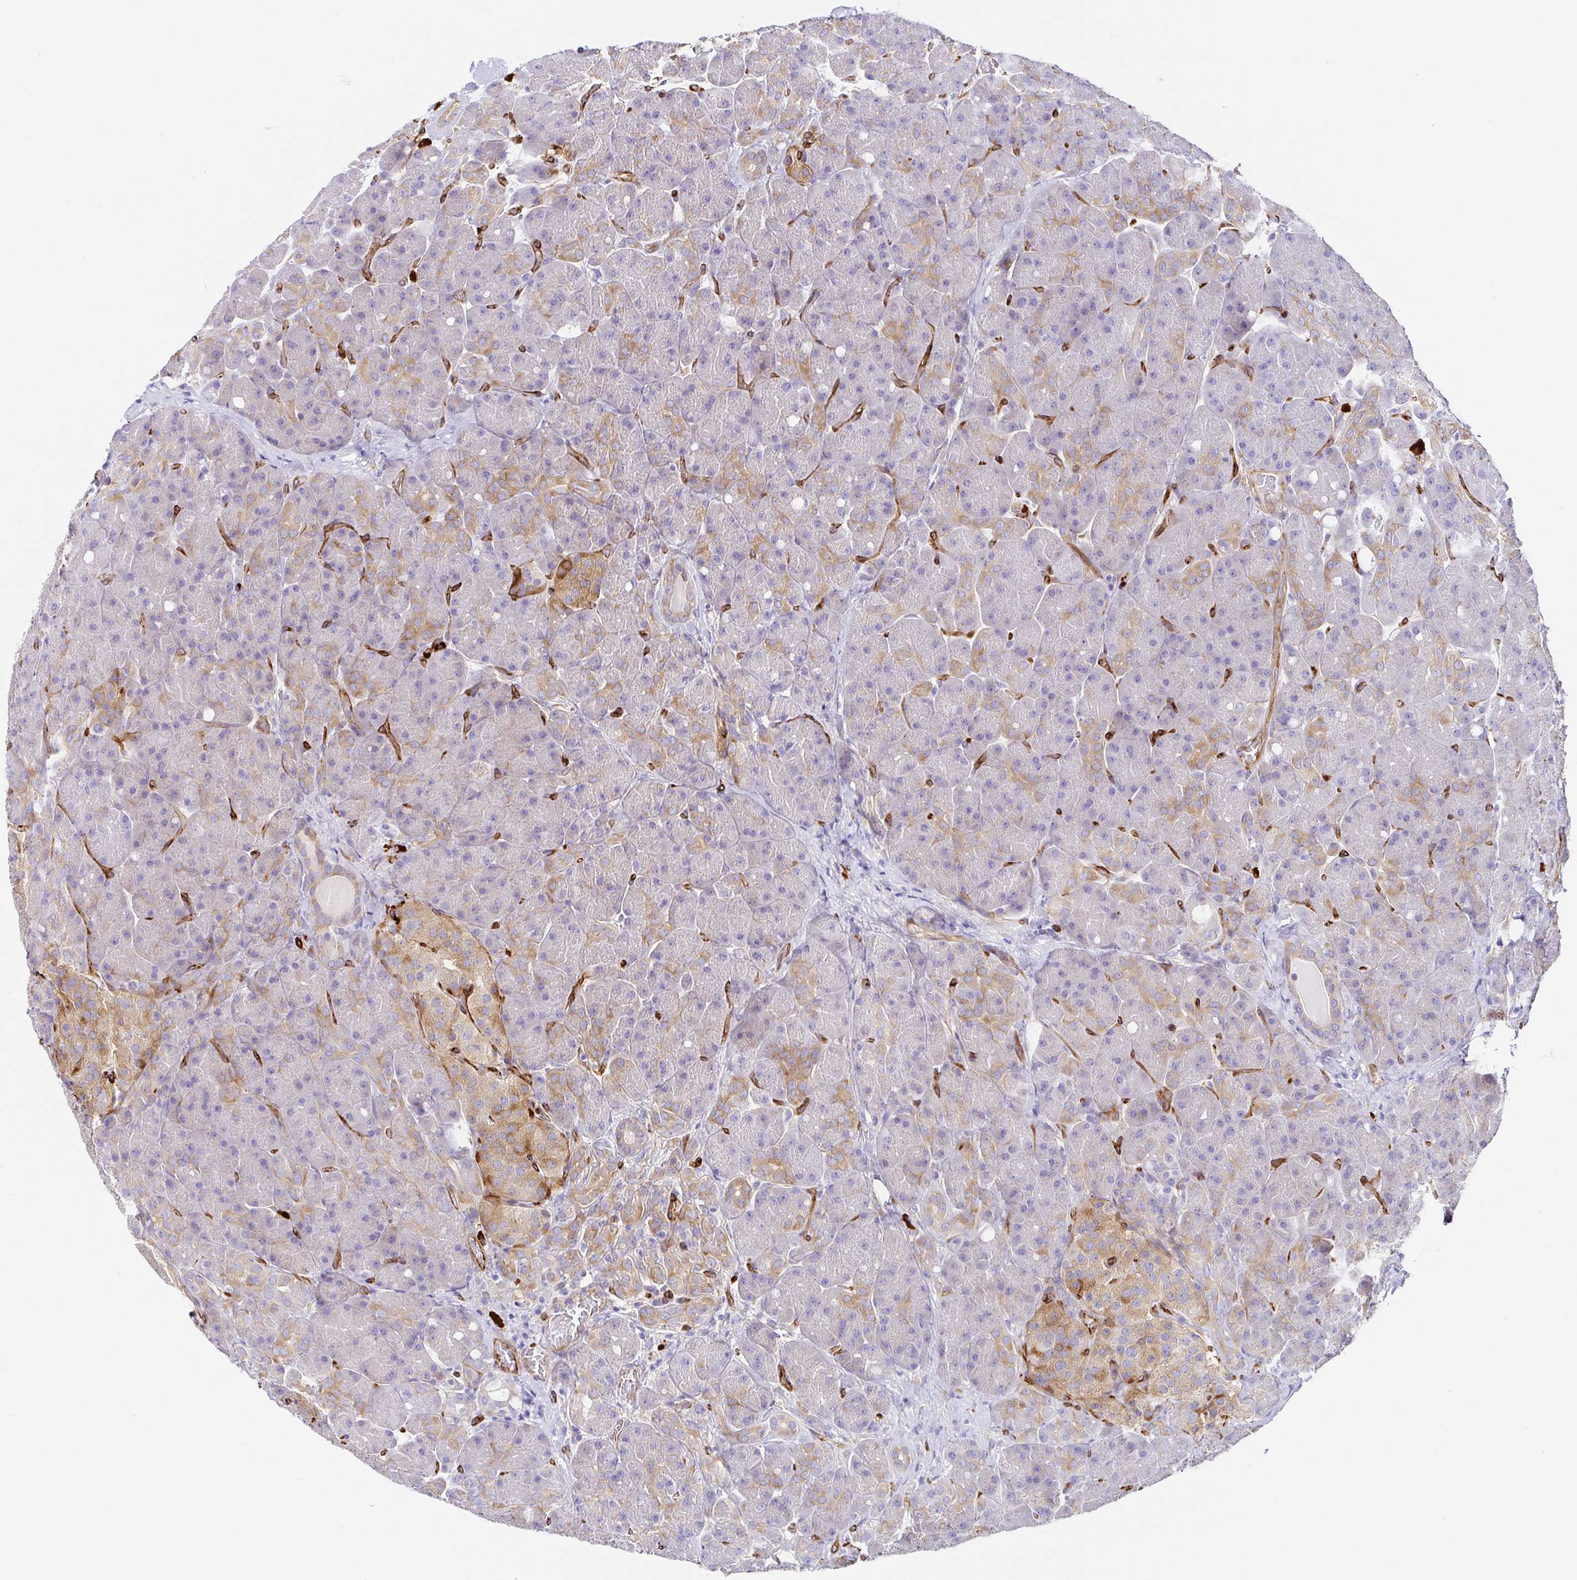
{"staining": {"intensity": "moderate", "quantity": "<25%", "location": "cytoplasmic/membranous"}, "tissue": "pancreas", "cell_type": "Exocrine glandular cells", "image_type": "normal", "snomed": [{"axis": "morphology", "description": "Normal tissue, NOS"}, {"axis": "topography", "description": "Pancreas"}], "caption": "A brown stain labels moderate cytoplasmic/membranous staining of a protein in exocrine glandular cells of benign pancreas. (DAB IHC with brightfield microscopy, high magnification).", "gene": "DOCK1", "patient": {"sex": "male", "age": 55}}